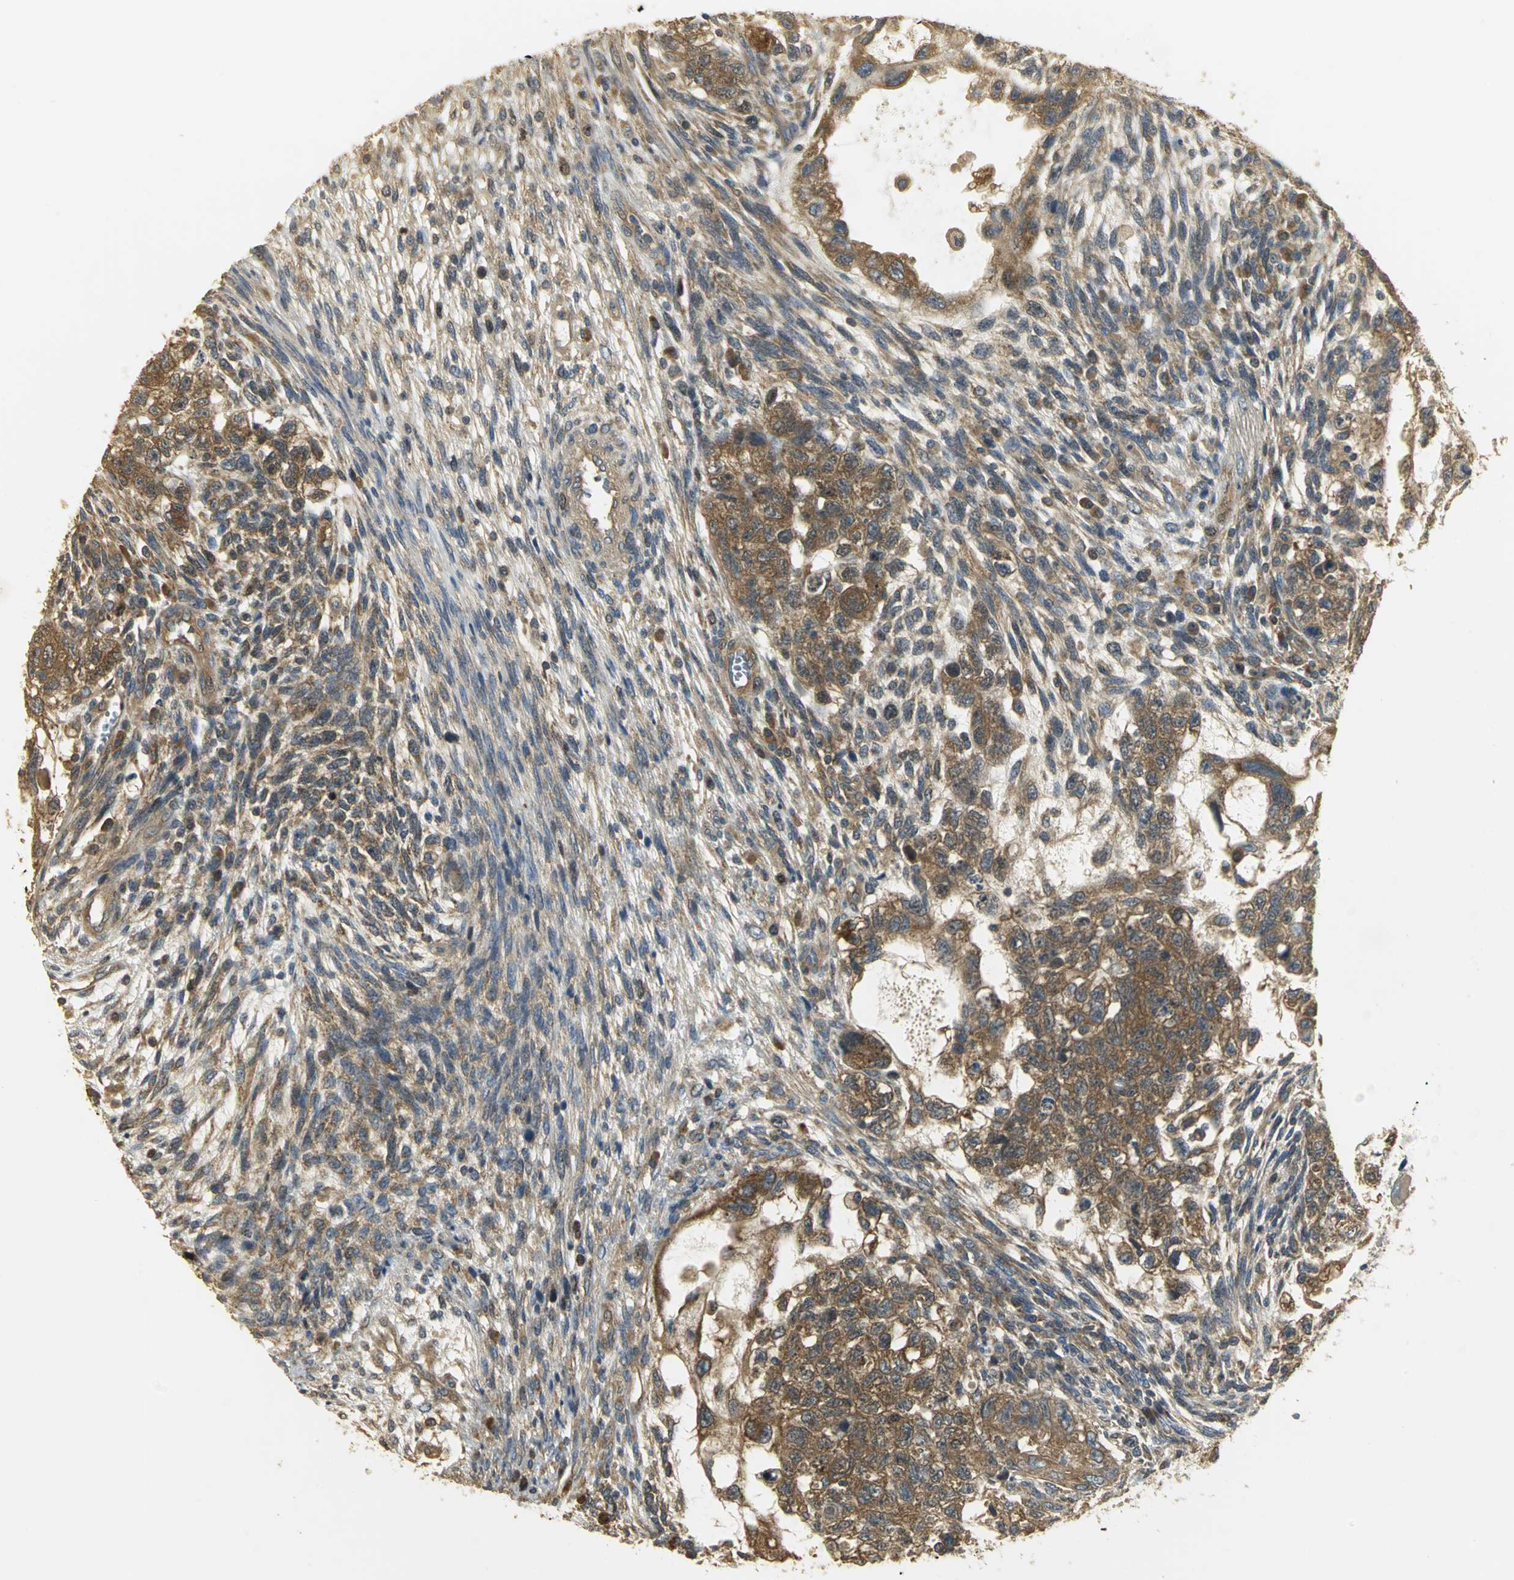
{"staining": {"intensity": "strong", "quantity": ">75%", "location": "cytoplasmic/membranous"}, "tissue": "testis cancer", "cell_type": "Tumor cells", "image_type": "cancer", "snomed": [{"axis": "morphology", "description": "Normal tissue, NOS"}, {"axis": "morphology", "description": "Carcinoma, Embryonal, NOS"}, {"axis": "topography", "description": "Testis"}], "caption": "Immunohistochemical staining of human testis embryonal carcinoma shows strong cytoplasmic/membranous protein staining in about >75% of tumor cells.", "gene": "RARS1", "patient": {"sex": "male", "age": 36}}